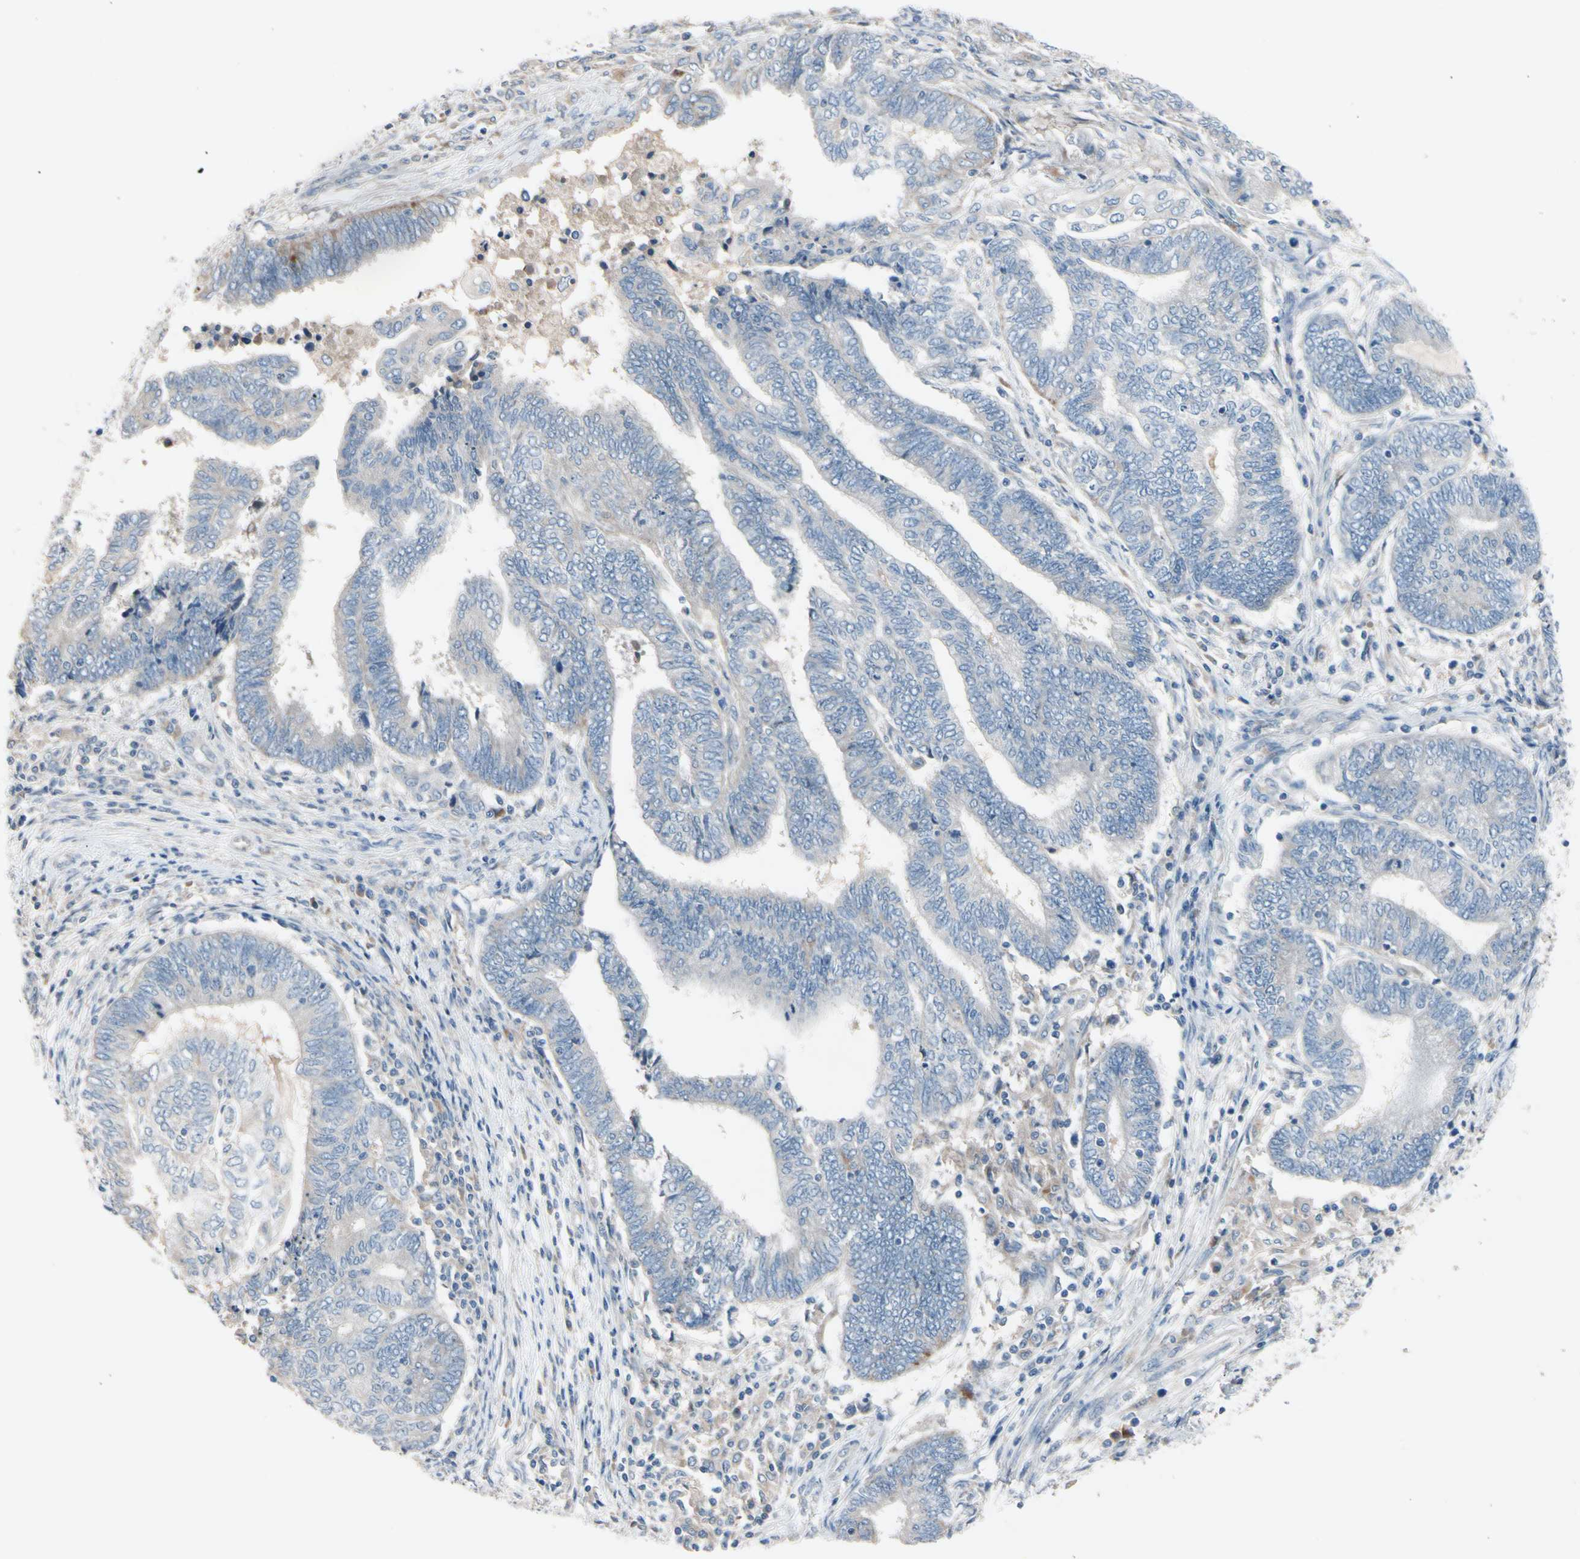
{"staining": {"intensity": "negative", "quantity": "none", "location": "none"}, "tissue": "endometrial cancer", "cell_type": "Tumor cells", "image_type": "cancer", "snomed": [{"axis": "morphology", "description": "Adenocarcinoma, NOS"}, {"axis": "topography", "description": "Uterus"}, {"axis": "topography", "description": "Endometrium"}], "caption": "This is an immunohistochemistry image of human endometrial adenocarcinoma. There is no expression in tumor cells.", "gene": "CASQ1", "patient": {"sex": "female", "age": 70}}